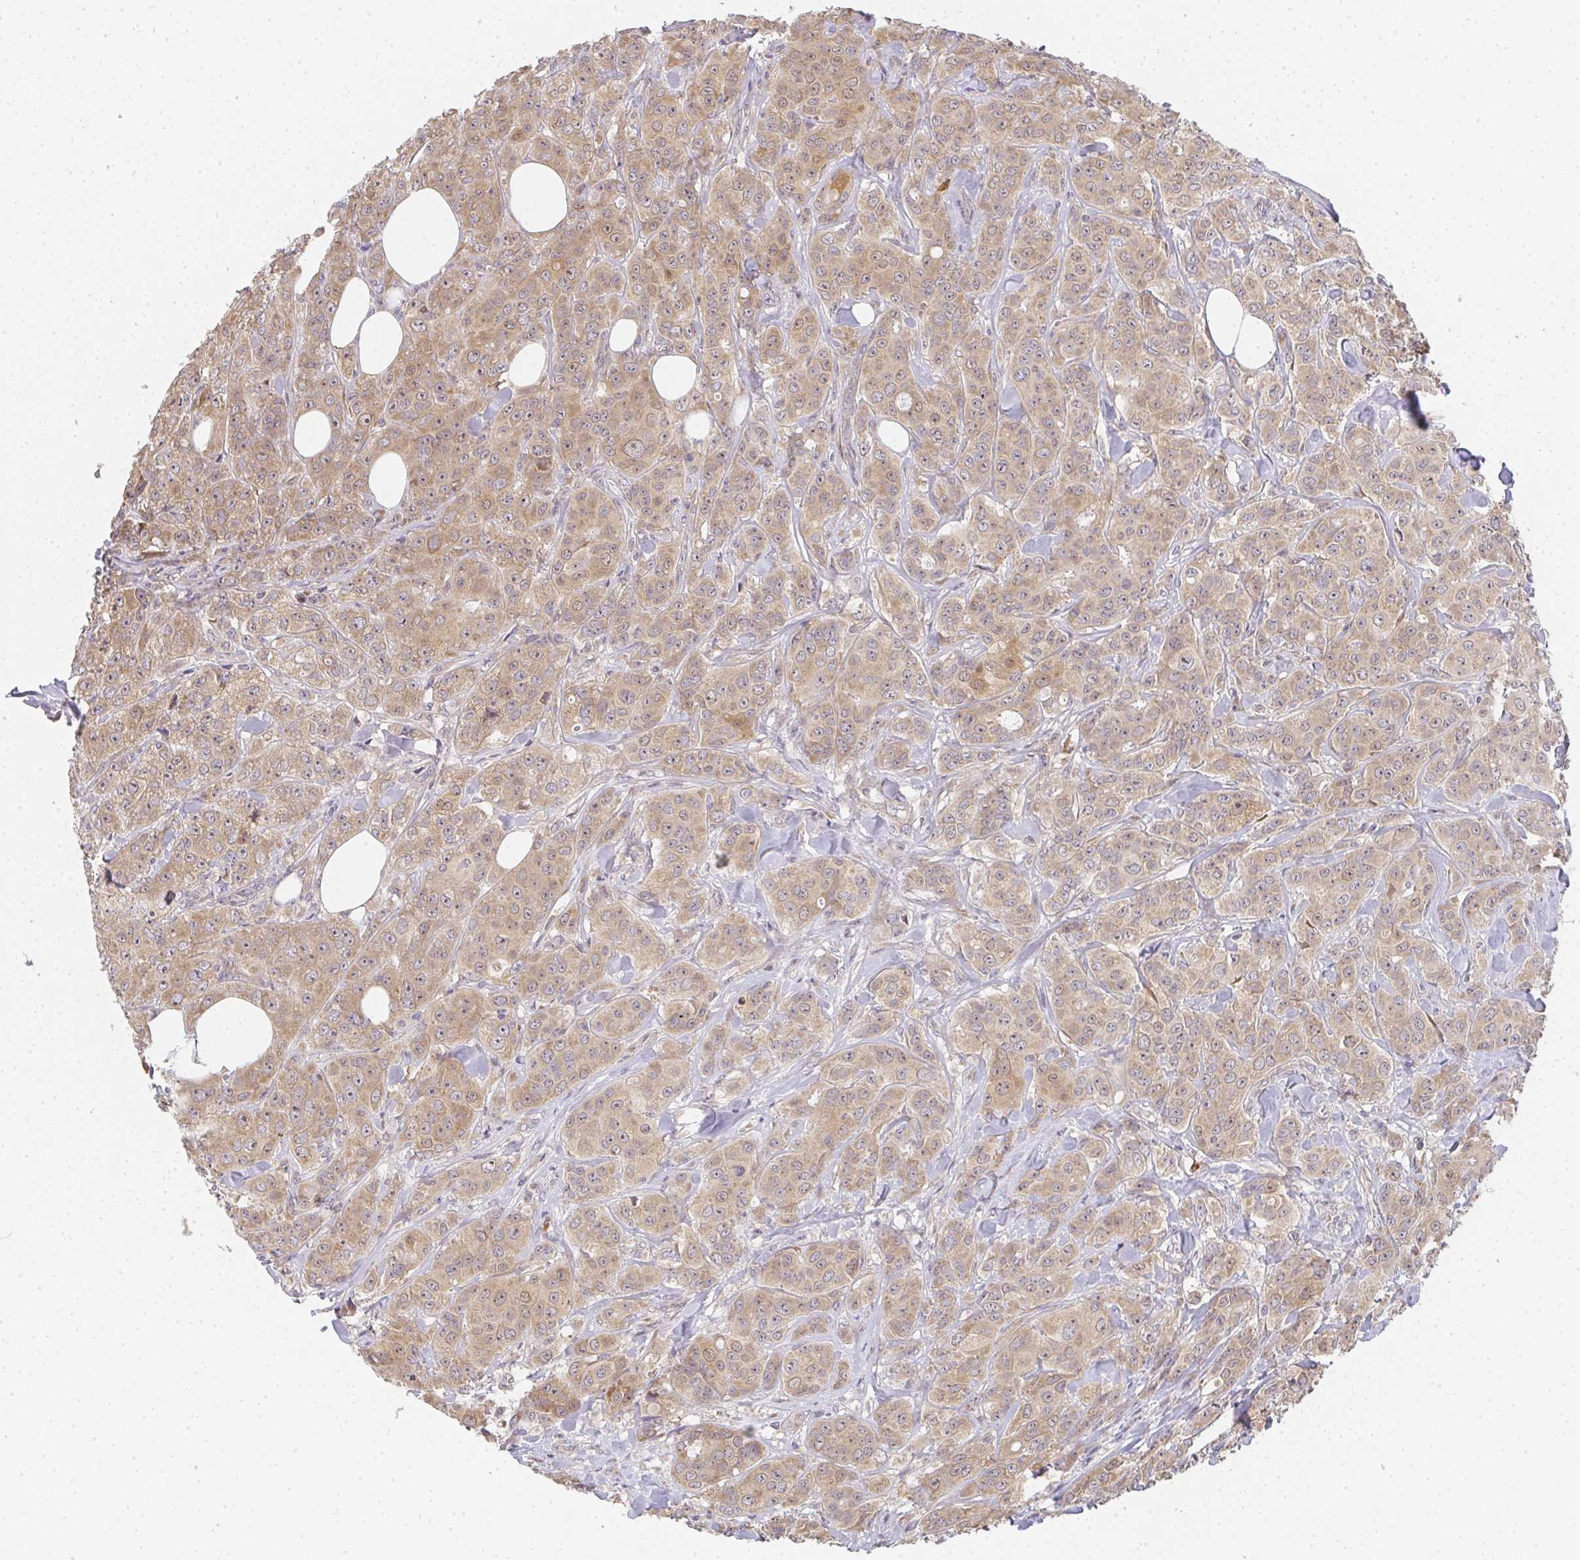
{"staining": {"intensity": "weak", "quantity": ">75%", "location": "cytoplasmic/membranous"}, "tissue": "breast cancer", "cell_type": "Tumor cells", "image_type": "cancer", "snomed": [{"axis": "morphology", "description": "Normal tissue, NOS"}, {"axis": "morphology", "description": "Duct carcinoma"}, {"axis": "topography", "description": "Breast"}], "caption": "Breast intraductal carcinoma stained with DAB (3,3'-diaminobenzidine) immunohistochemistry shows low levels of weak cytoplasmic/membranous positivity in approximately >75% of tumor cells.", "gene": "SLC35B3", "patient": {"sex": "female", "age": 43}}